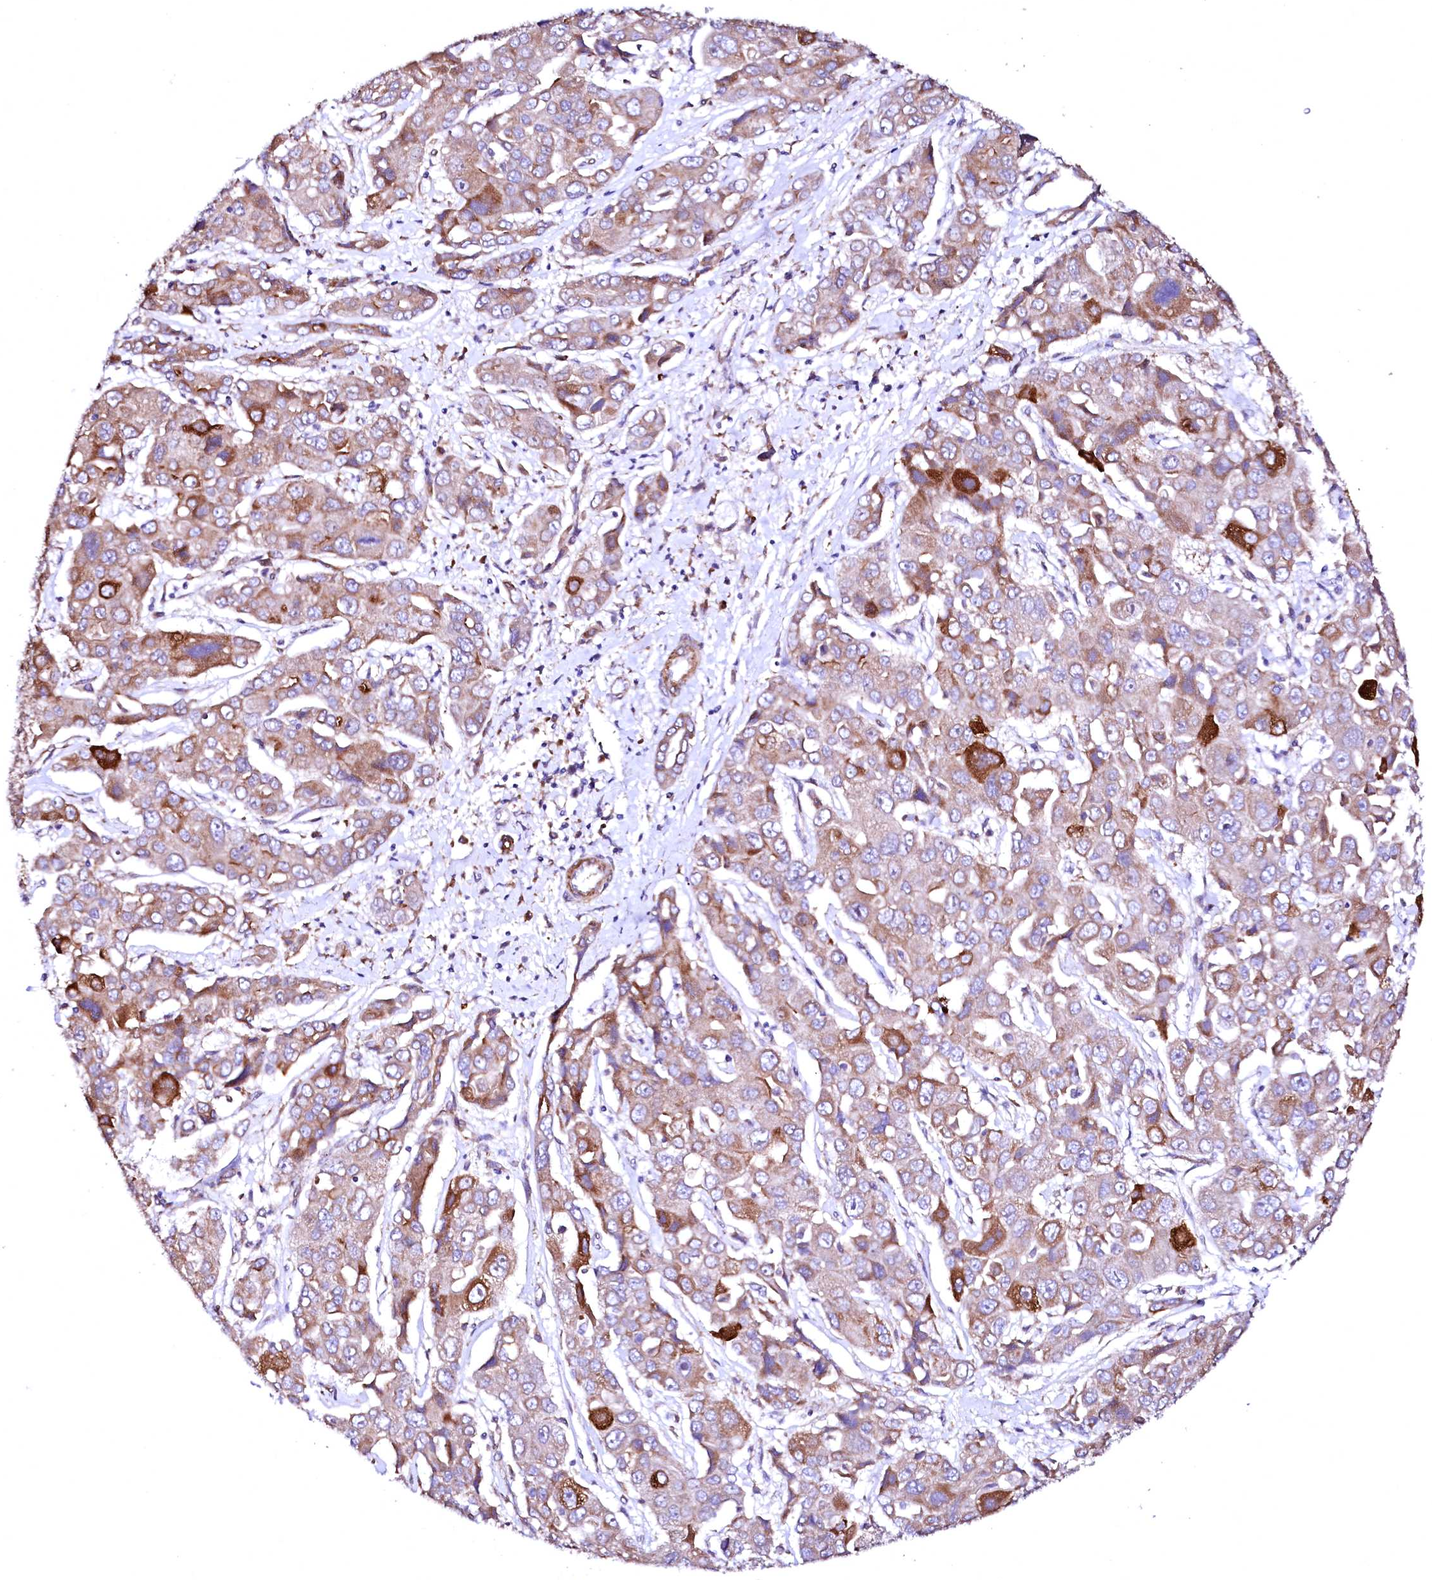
{"staining": {"intensity": "strong", "quantity": "<25%", "location": "cytoplasmic/membranous"}, "tissue": "liver cancer", "cell_type": "Tumor cells", "image_type": "cancer", "snomed": [{"axis": "morphology", "description": "Cholangiocarcinoma"}, {"axis": "topography", "description": "Liver"}], "caption": "There is medium levels of strong cytoplasmic/membranous positivity in tumor cells of cholangiocarcinoma (liver), as demonstrated by immunohistochemical staining (brown color).", "gene": "GPR176", "patient": {"sex": "male", "age": 67}}